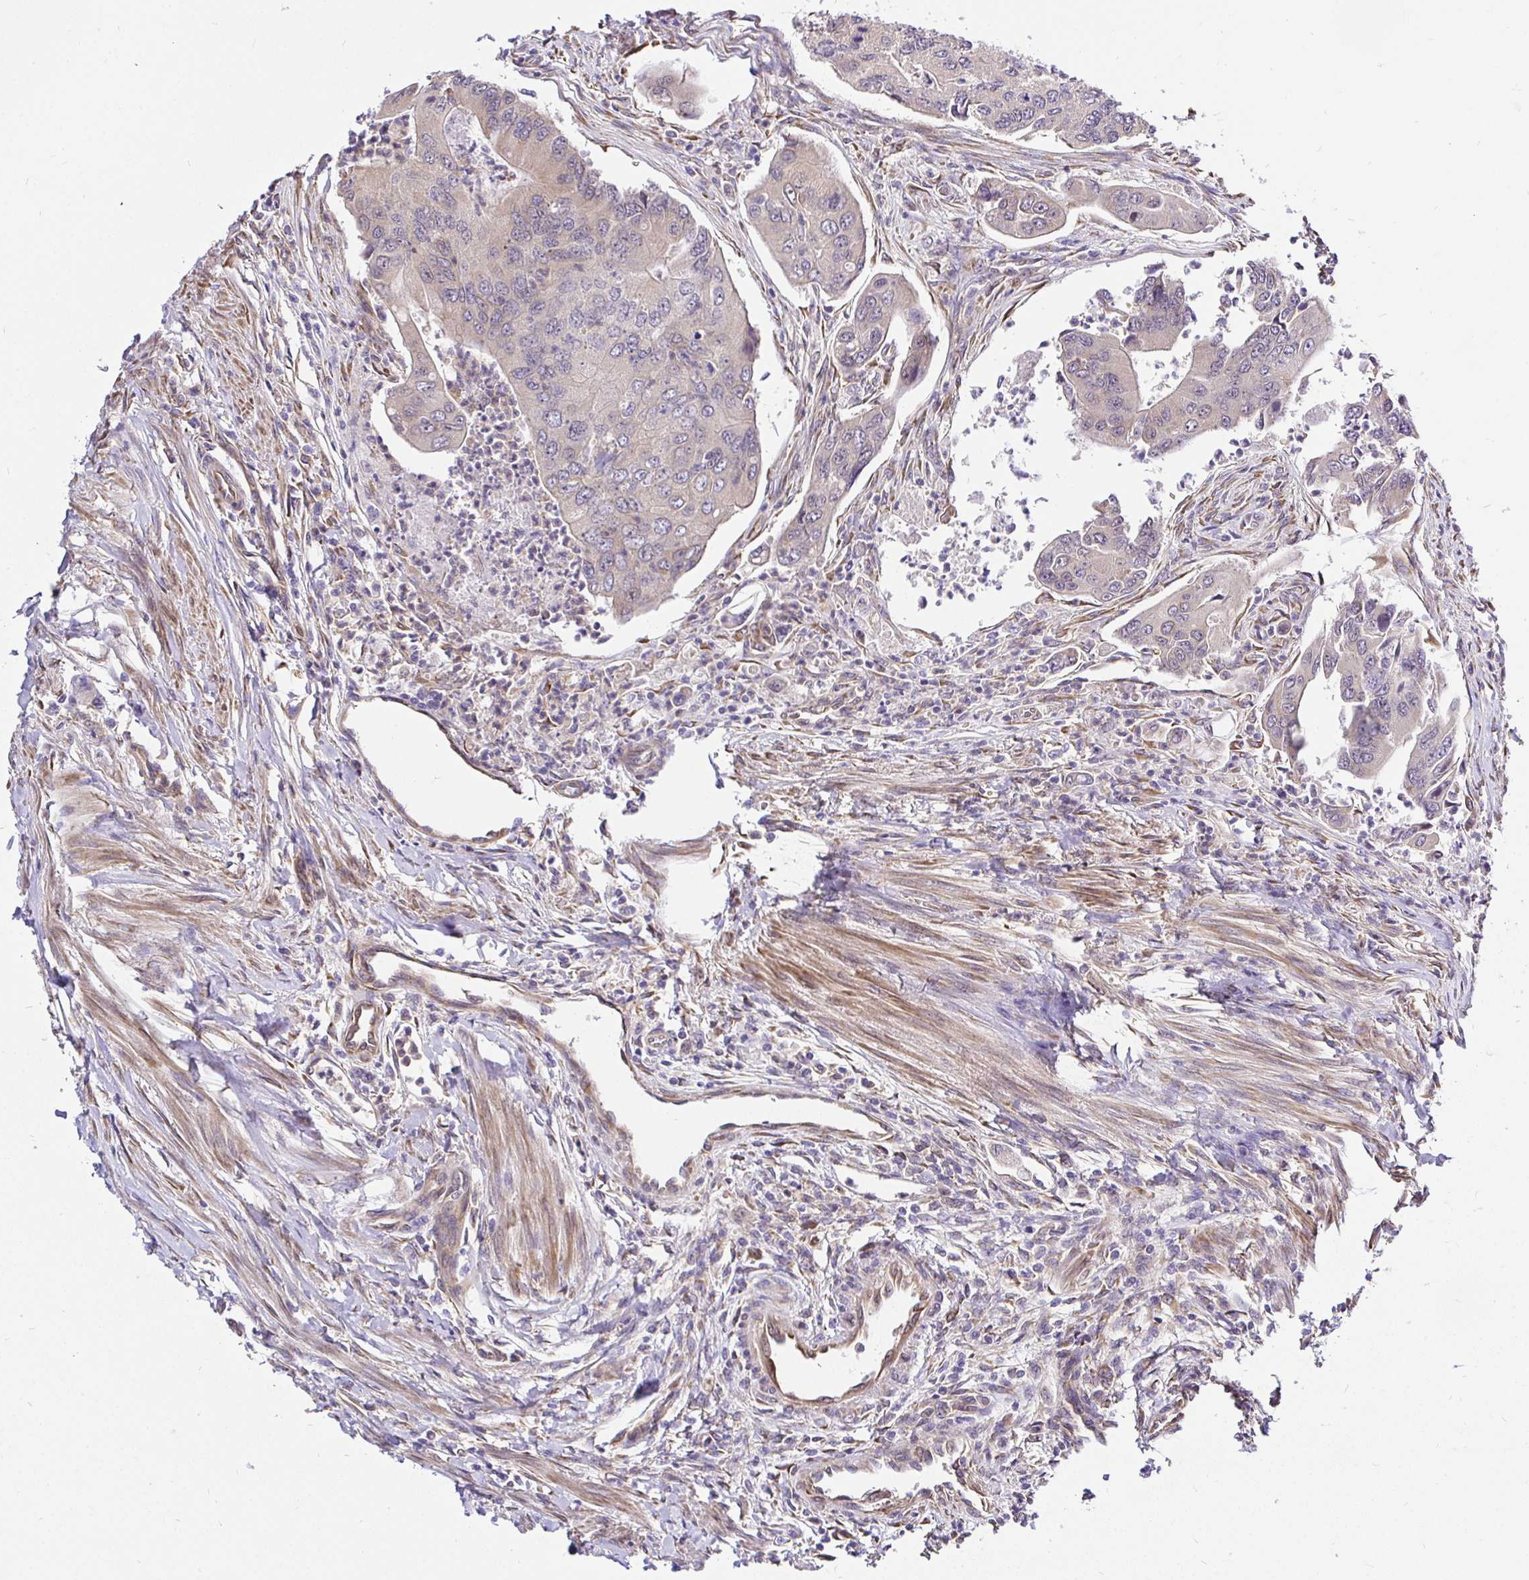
{"staining": {"intensity": "negative", "quantity": "none", "location": "none"}, "tissue": "colorectal cancer", "cell_type": "Tumor cells", "image_type": "cancer", "snomed": [{"axis": "morphology", "description": "Adenocarcinoma, NOS"}, {"axis": "topography", "description": "Colon"}], "caption": "Immunohistochemical staining of human adenocarcinoma (colorectal) shows no significant expression in tumor cells.", "gene": "CCDC122", "patient": {"sex": "female", "age": 67}}